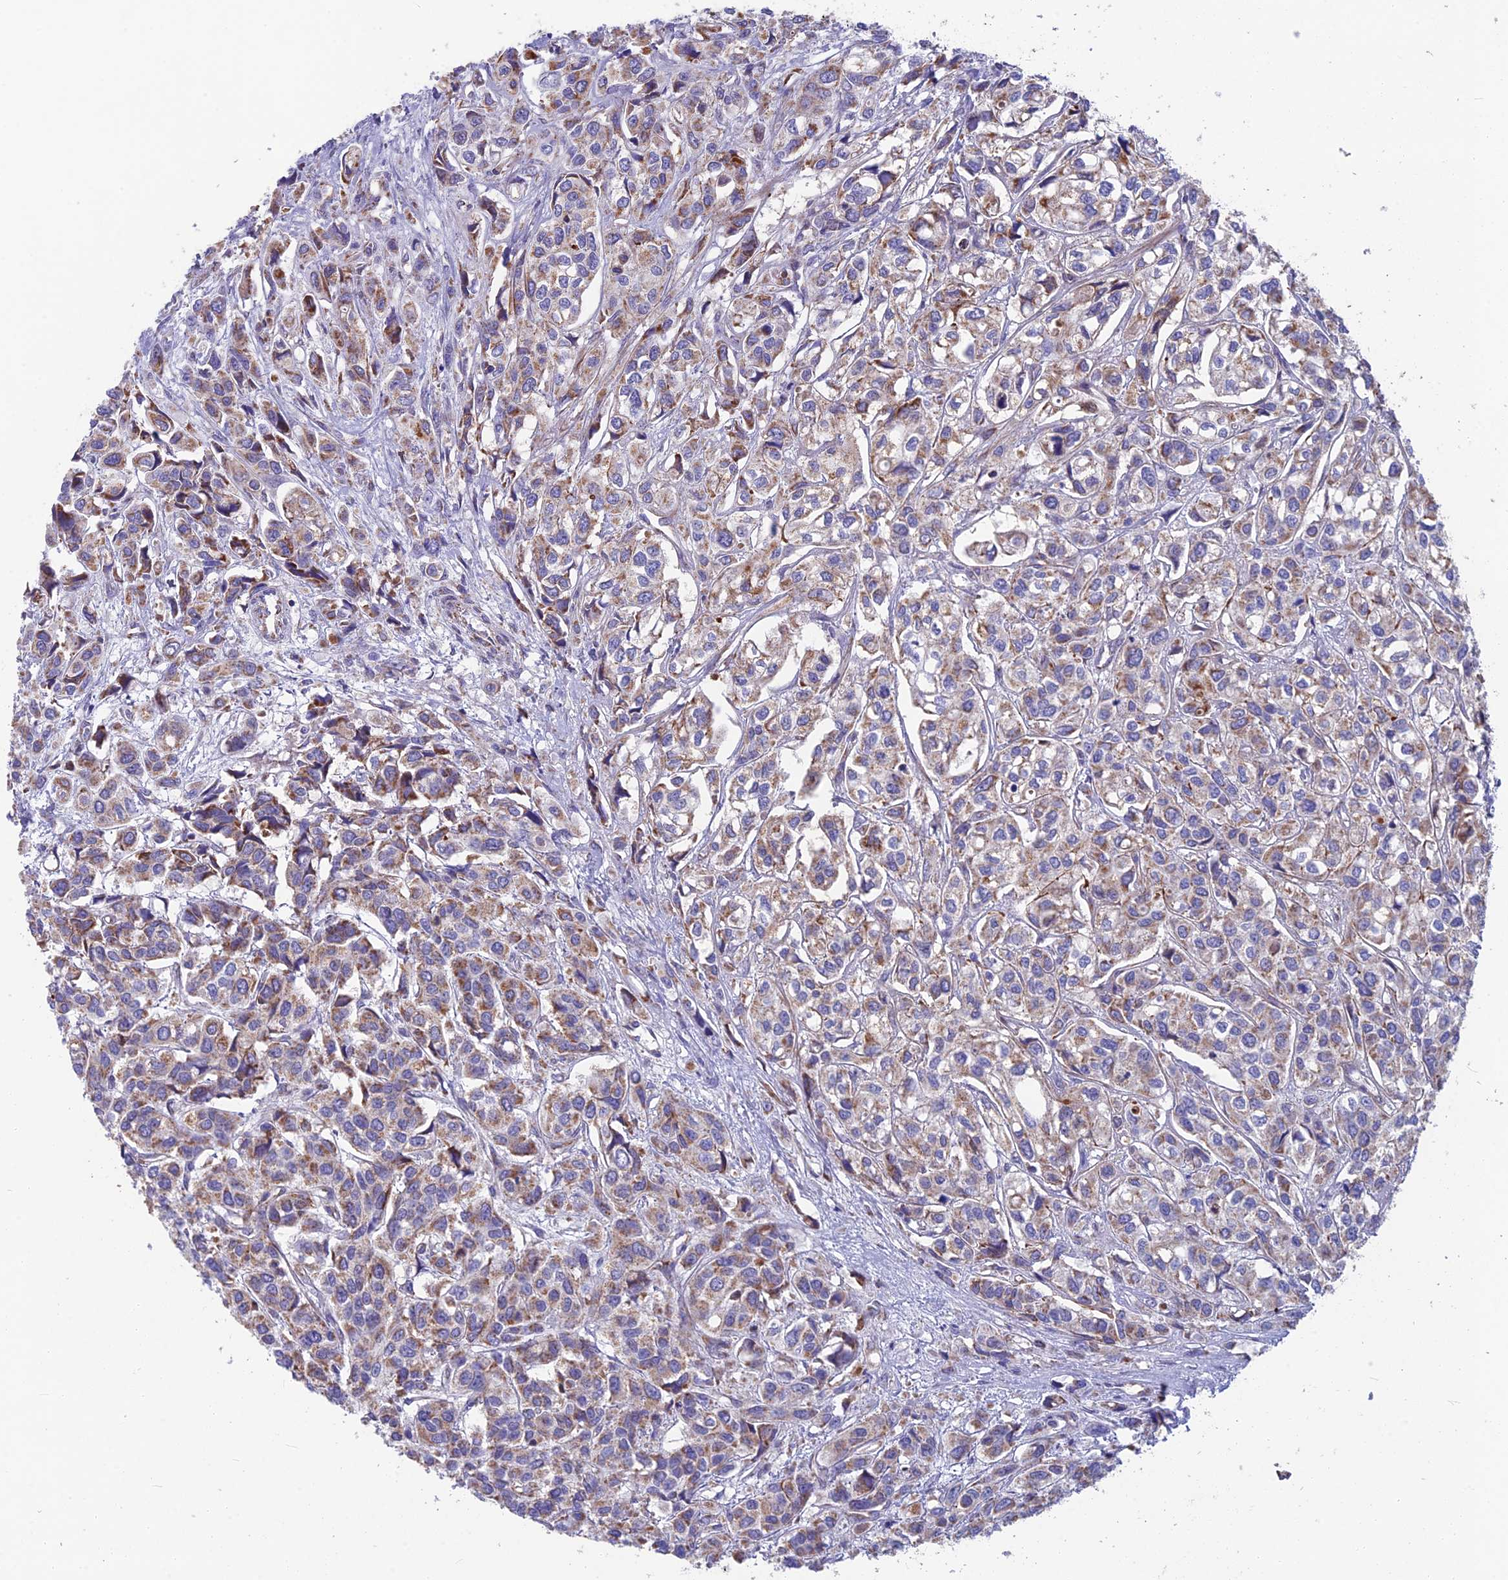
{"staining": {"intensity": "weak", "quantity": "25%-75%", "location": "cytoplasmic/membranous"}, "tissue": "urothelial cancer", "cell_type": "Tumor cells", "image_type": "cancer", "snomed": [{"axis": "morphology", "description": "Urothelial carcinoma, High grade"}, {"axis": "topography", "description": "Urinary bladder"}], "caption": "Weak cytoplasmic/membranous staining for a protein is appreciated in about 25%-75% of tumor cells of urothelial cancer using immunohistochemistry (IHC).", "gene": "CS", "patient": {"sex": "male", "age": 67}}